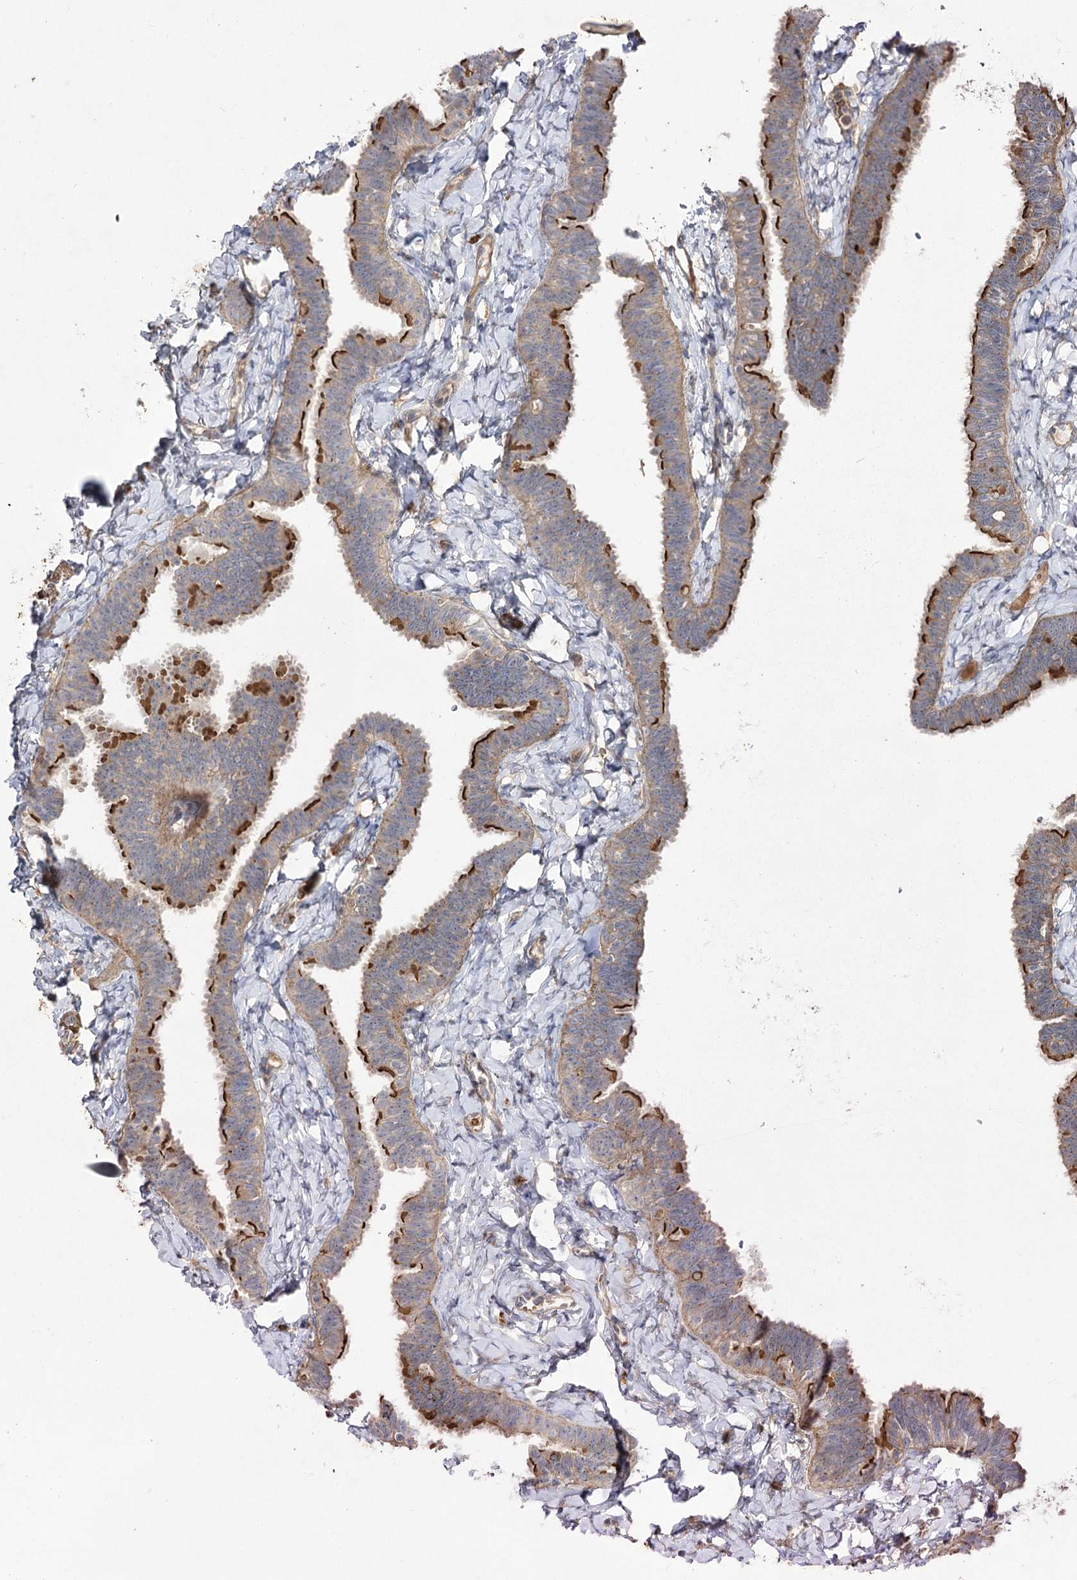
{"staining": {"intensity": "strong", "quantity": "25%-75%", "location": "cytoplasmic/membranous"}, "tissue": "fallopian tube", "cell_type": "Glandular cells", "image_type": "normal", "snomed": [{"axis": "morphology", "description": "Normal tissue, NOS"}, {"axis": "topography", "description": "Fallopian tube"}], "caption": "Immunohistochemical staining of normal human fallopian tube exhibits 25%-75% levels of strong cytoplasmic/membranous protein staining in about 25%-75% of glandular cells.", "gene": "KIAA0825", "patient": {"sex": "female", "age": 65}}